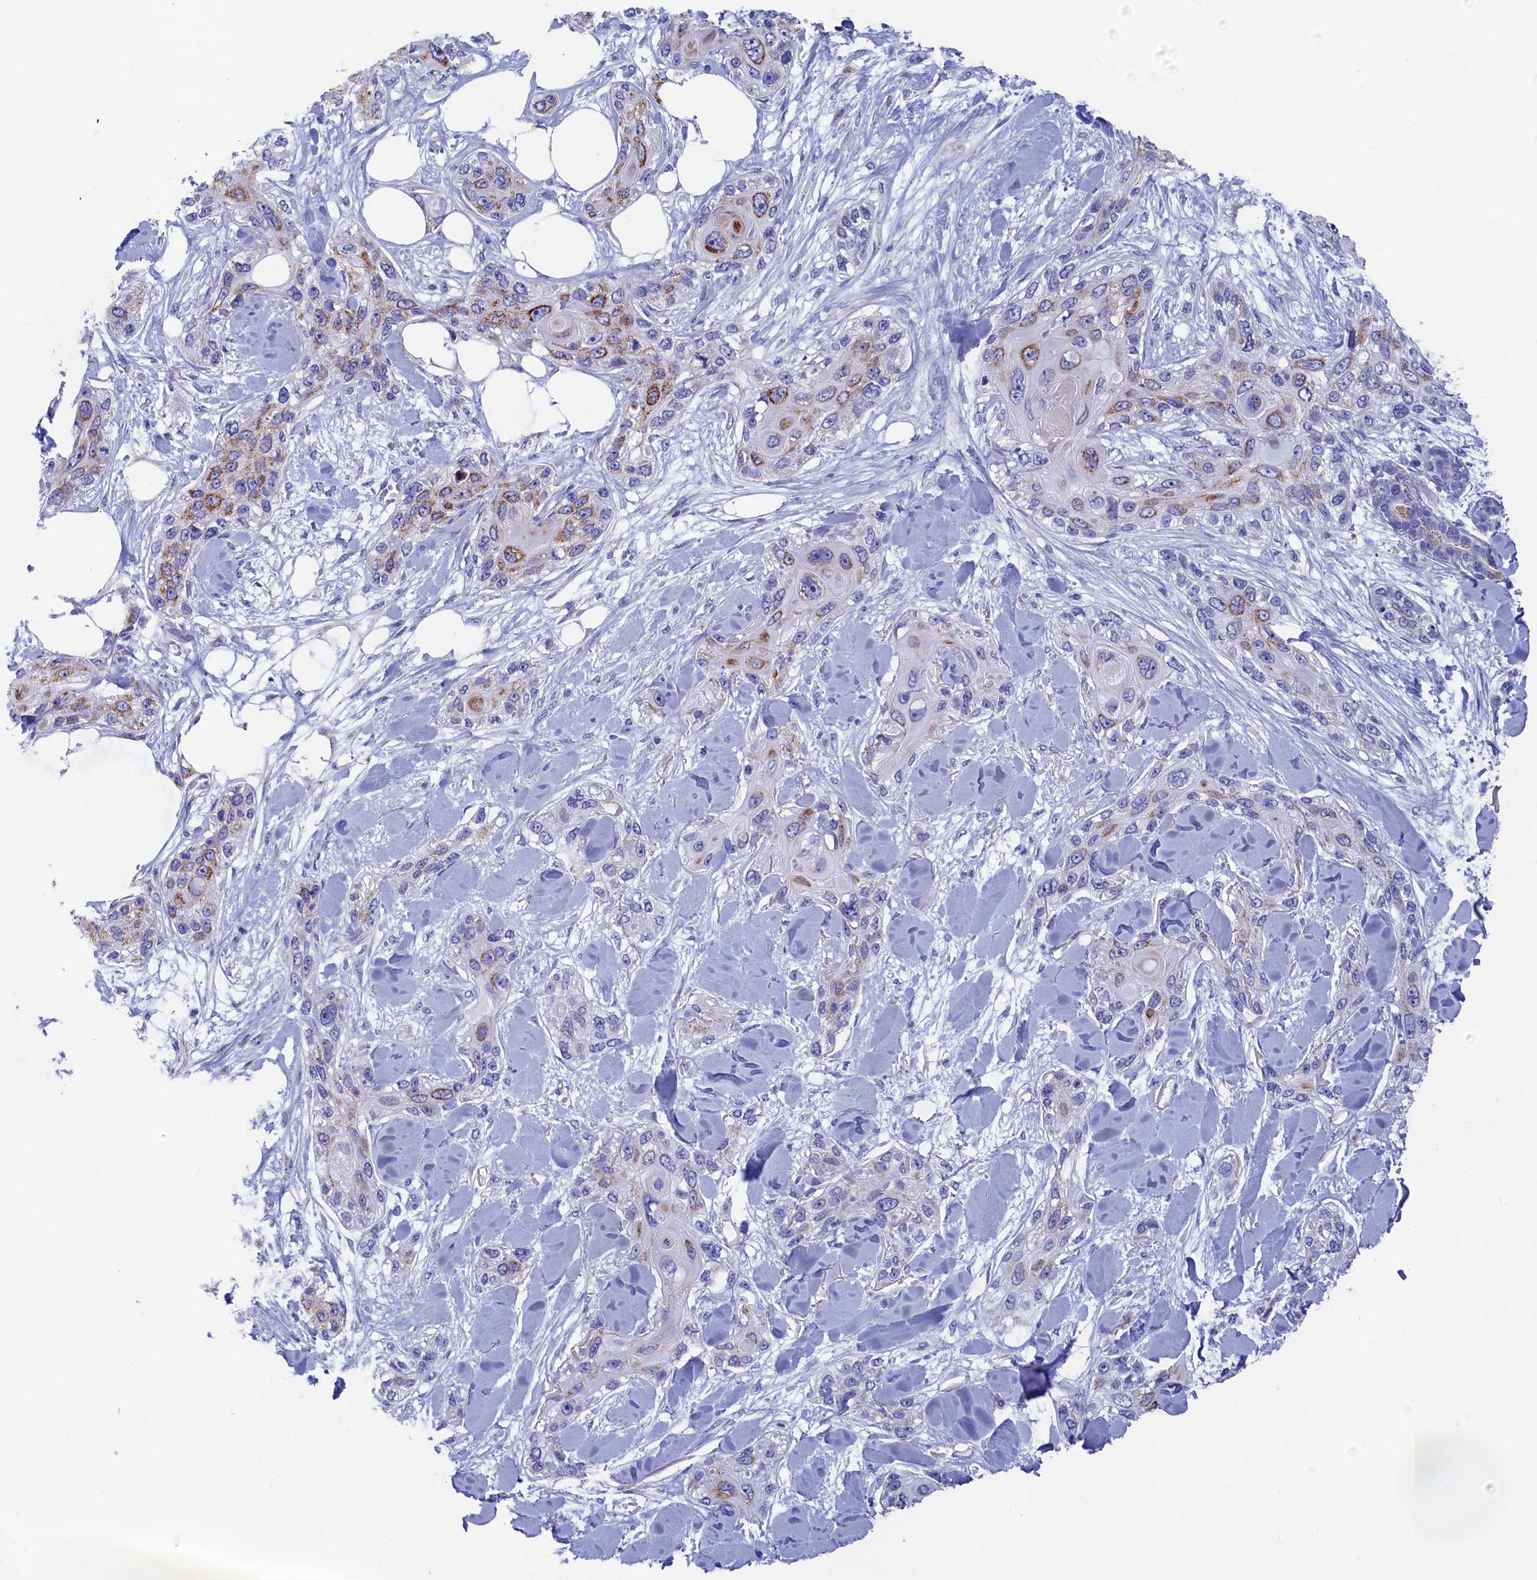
{"staining": {"intensity": "strong", "quantity": "<25%", "location": "cytoplasmic/membranous"}, "tissue": "skin cancer", "cell_type": "Tumor cells", "image_type": "cancer", "snomed": [{"axis": "morphology", "description": "Normal tissue, NOS"}, {"axis": "morphology", "description": "Squamous cell carcinoma, NOS"}, {"axis": "topography", "description": "Skin"}], "caption": "IHC (DAB) staining of human skin cancer exhibits strong cytoplasmic/membranous protein expression in about <25% of tumor cells.", "gene": "PRDM12", "patient": {"sex": "male", "age": 72}}